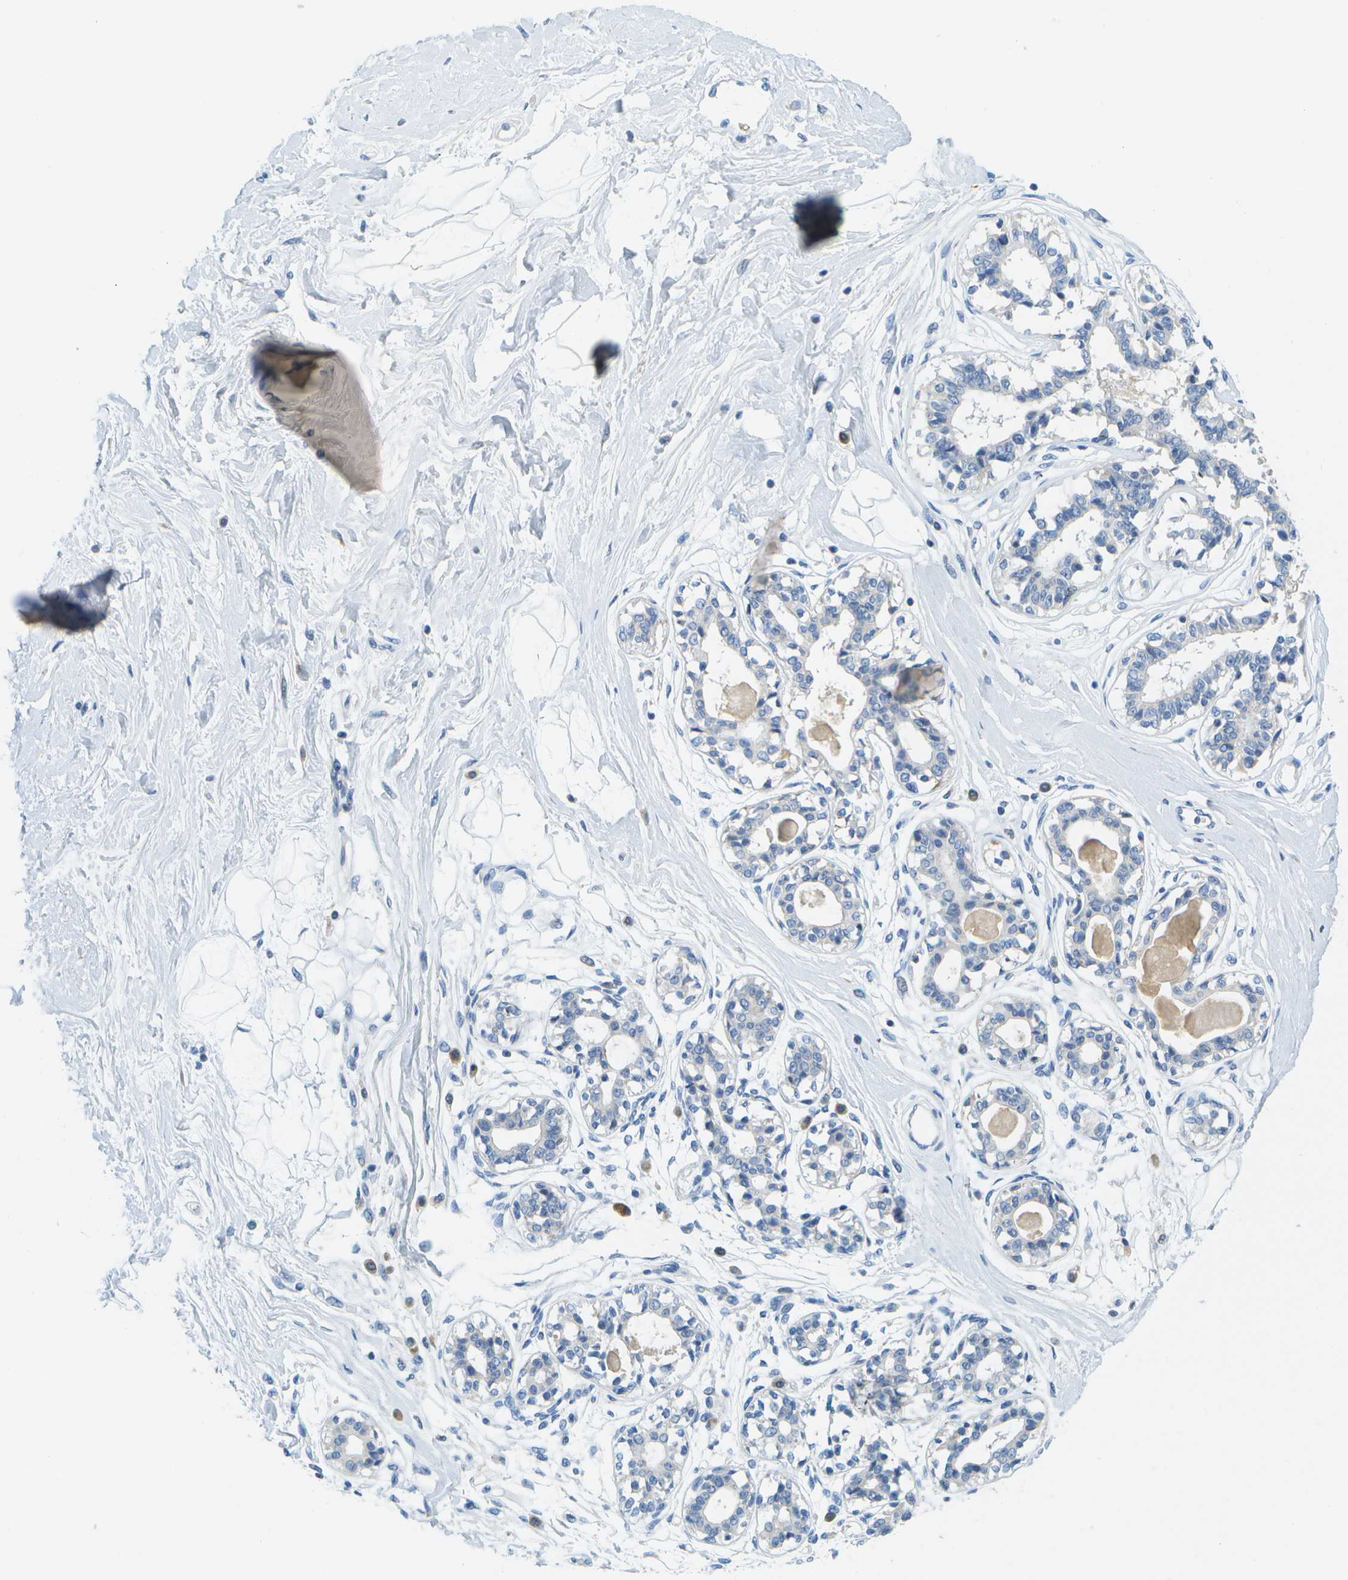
{"staining": {"intensity": "negative", "quantity": "none", "location": "none"}, "tissue": "breast", "cell_type": "Adipocytes", "image_type": "normal", "snomed": [{"axis": "morphology", "description": "Normal tissue, NOS"}, {"axis": "topography", "description": "Breast"}], "caption": "High power microscopy photomicrograph of an IHC image of unremarkable breast, revealing no significant expression in adipocytes.", "gene": "PTGIS", "patient": {"sex": "female", "age": 45}}